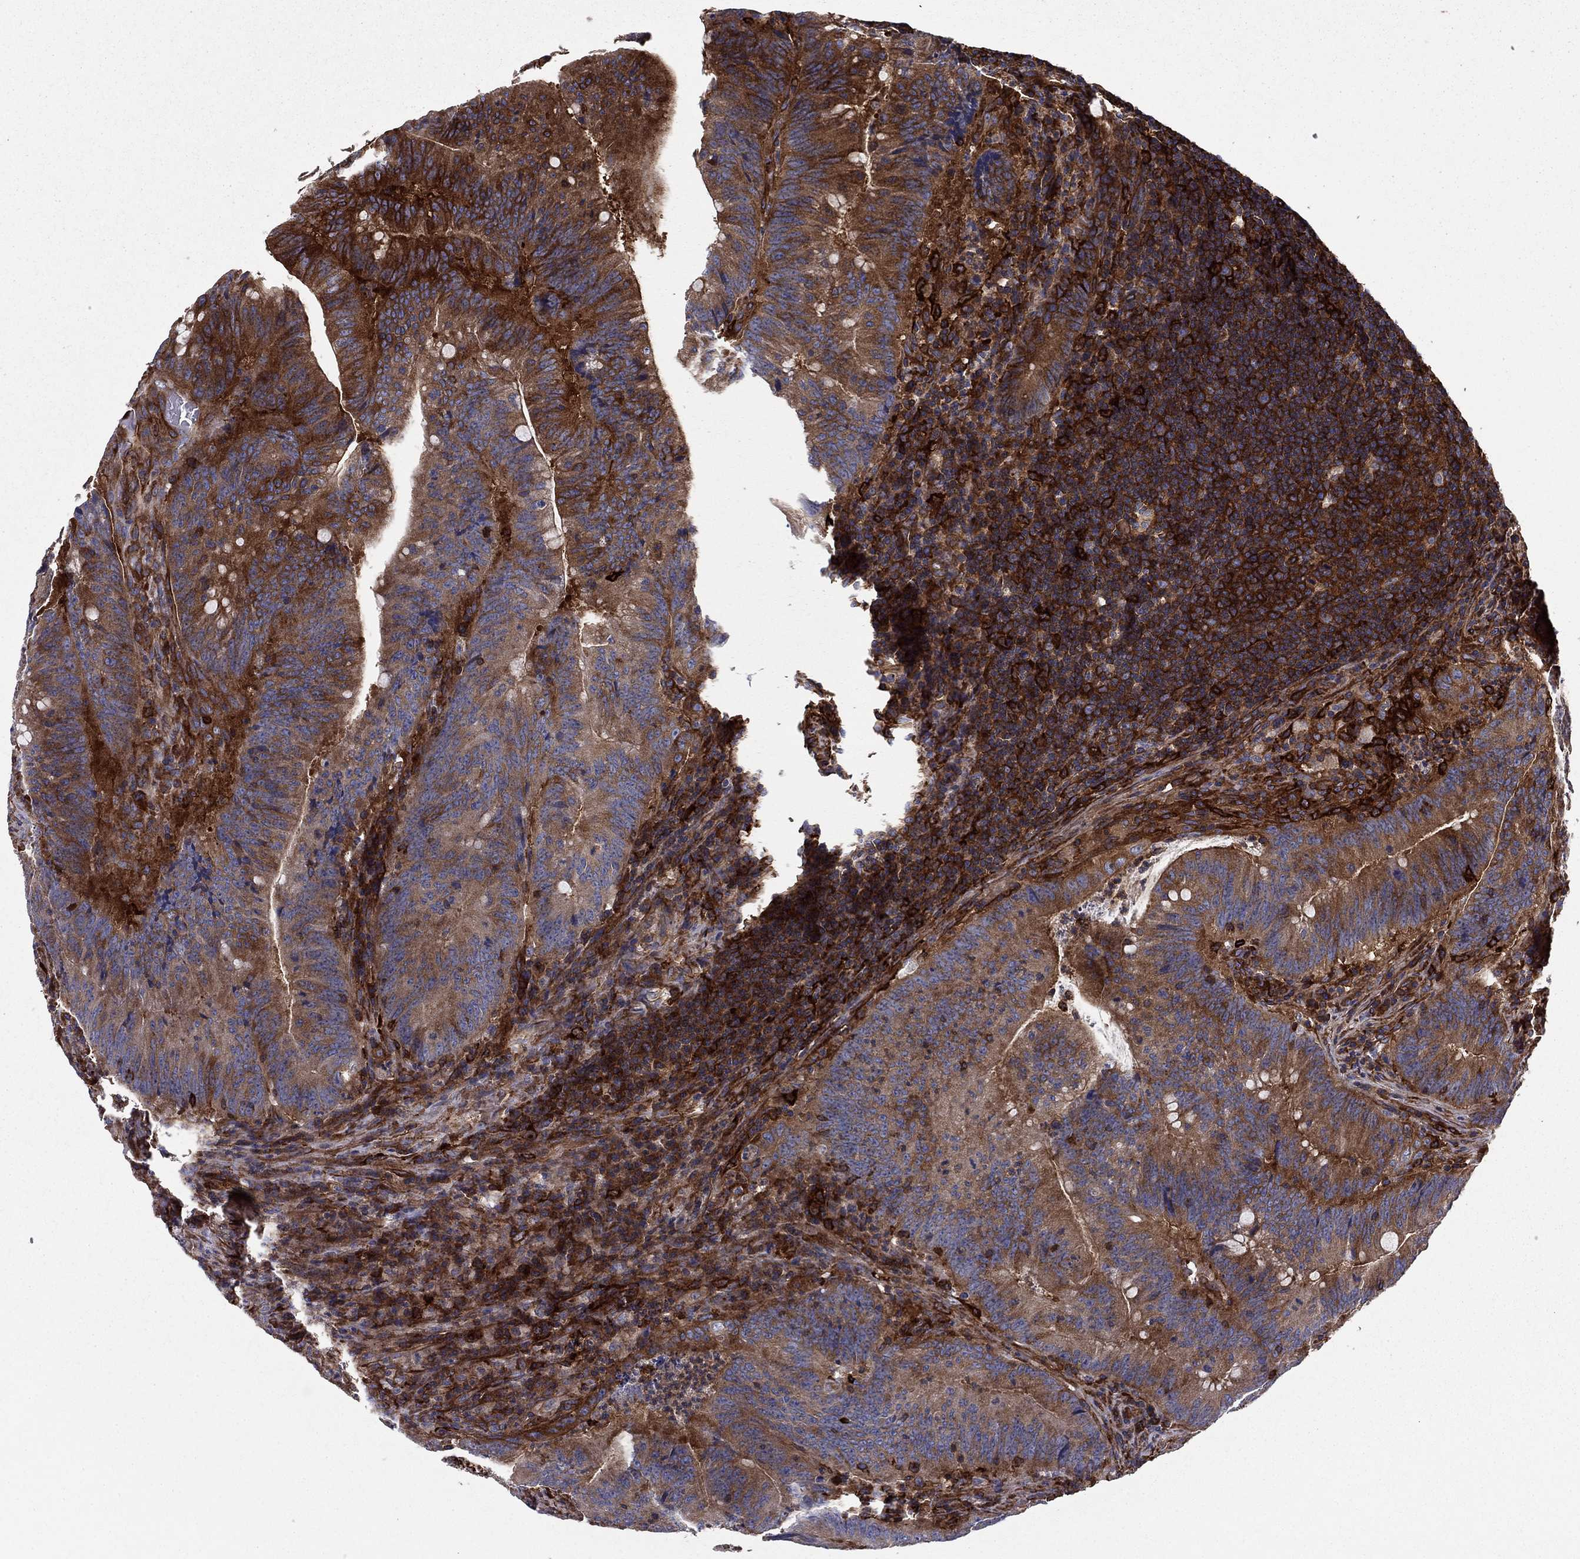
{"staining": {"intensity": "moderate", "quantity": ">75%", "location": "cytoplasmic/membranous"}, "tissue": "colorectal cancer", "cell_type": "Tumor cells", "image_type": "cancer", "snomed": [{"axis": "morphology", "description": "Adenocarcinoma, NOS"}, {"axis": "topography", "description": "Colon"}], "caption": "Colorectal cancer (adenocarcinoma) stained with a protein marker demonstrates moderate staining in tumor cells.", "gene": "EHBP1L1", "patient": {"sex": "female", "age": 87}}